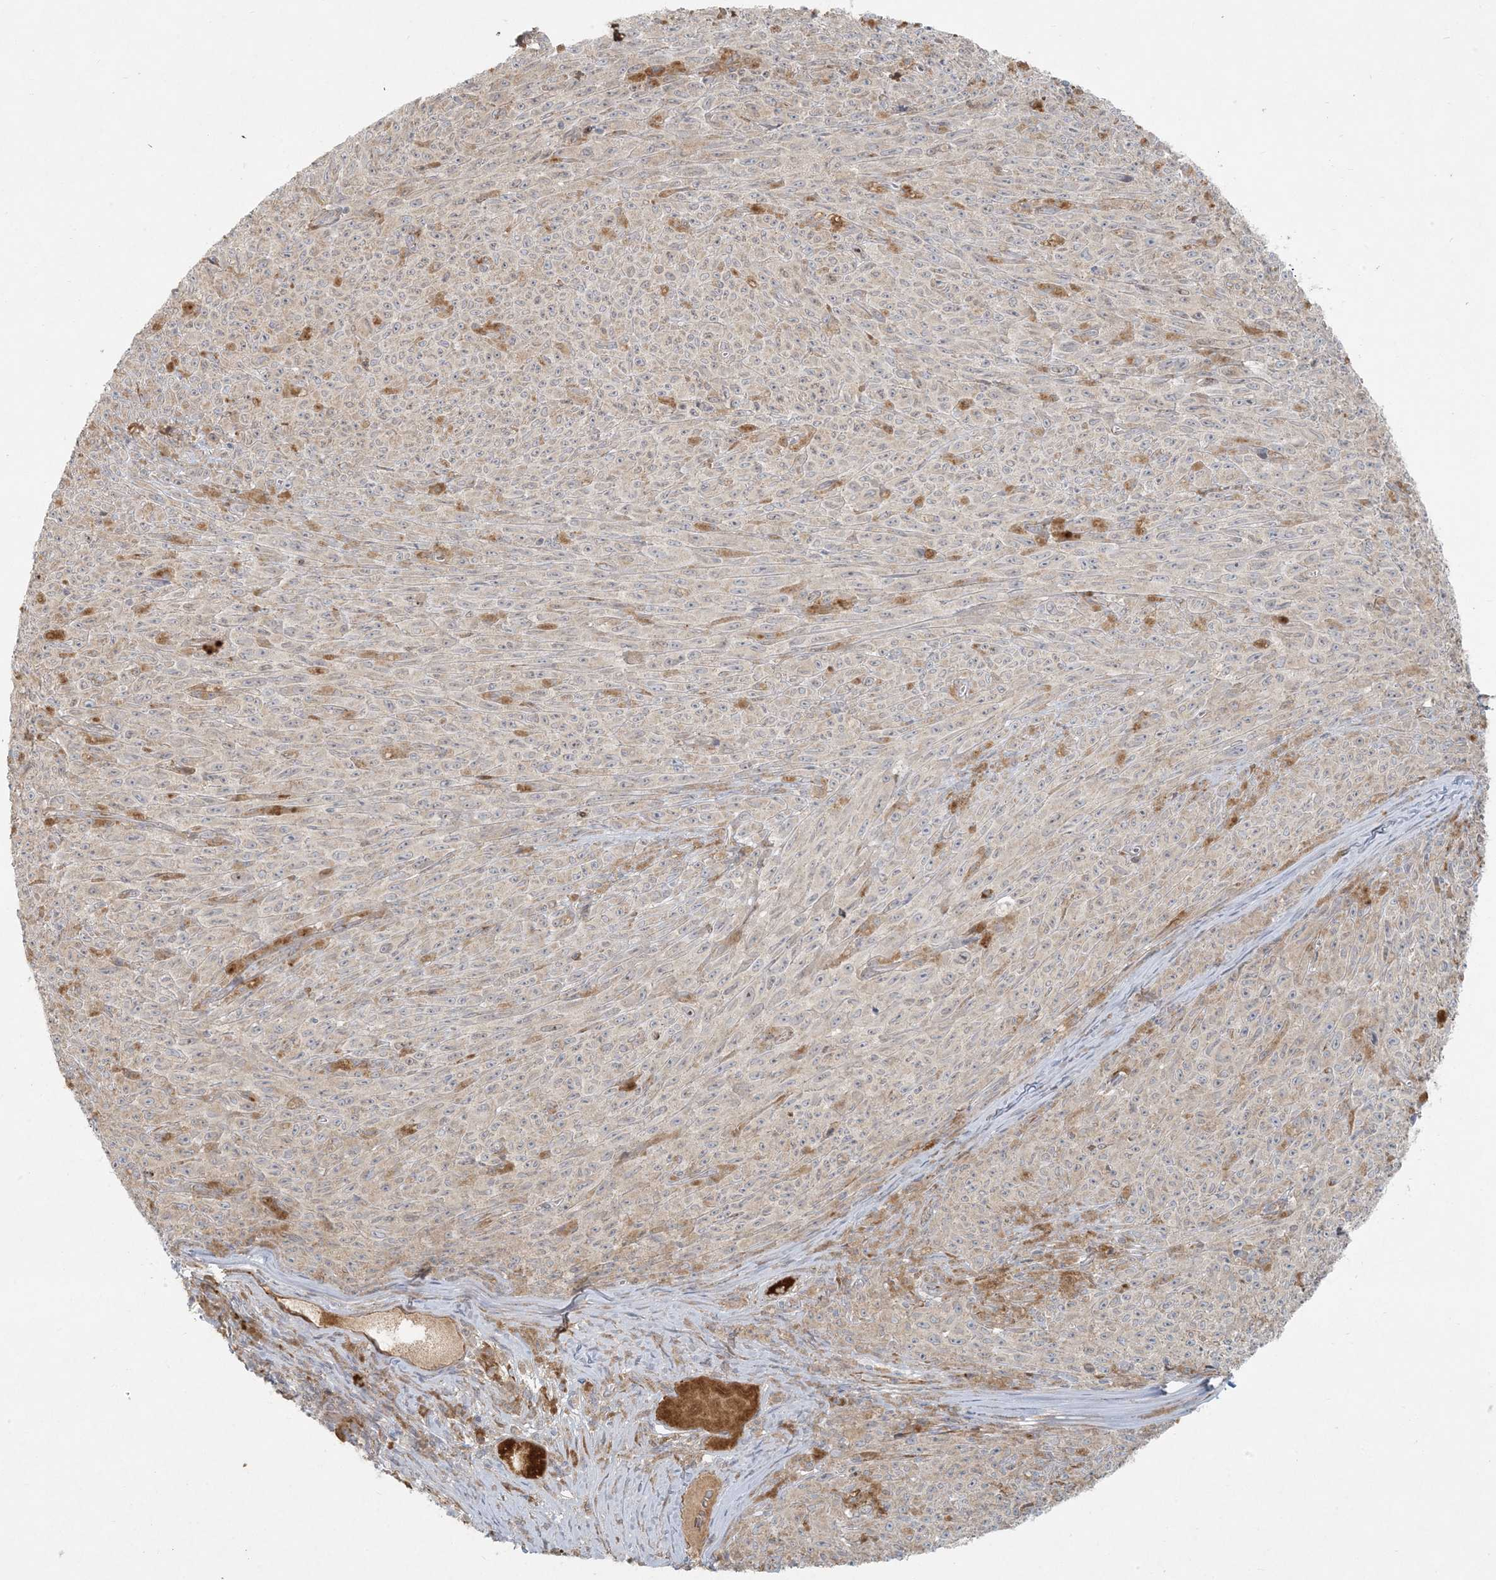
{"staining": {"intensity": "weak", "quantity": ">75%", "location": "cytoplasmic/membranous"}, "tissue": "melanoma", "cell_type": "Tumor cells", "image_type": "cancer", "snomed": [{"axis": "morphology", "description": "Malignant melanoma, NOS"}, {"axis": "topography", "description": "Skin"}], "caption": "Protein staining by immunohistochemistry (IHC) reveals weak cytoplasmic/membranous expression in about >75% of tumor cells in malignant melanoma. Immunohistochemistry stains the protein of interest in brown and the nuclei are stained blue.", "gene": "HACL1", "patient": {"sex": "female", "age": 82}}